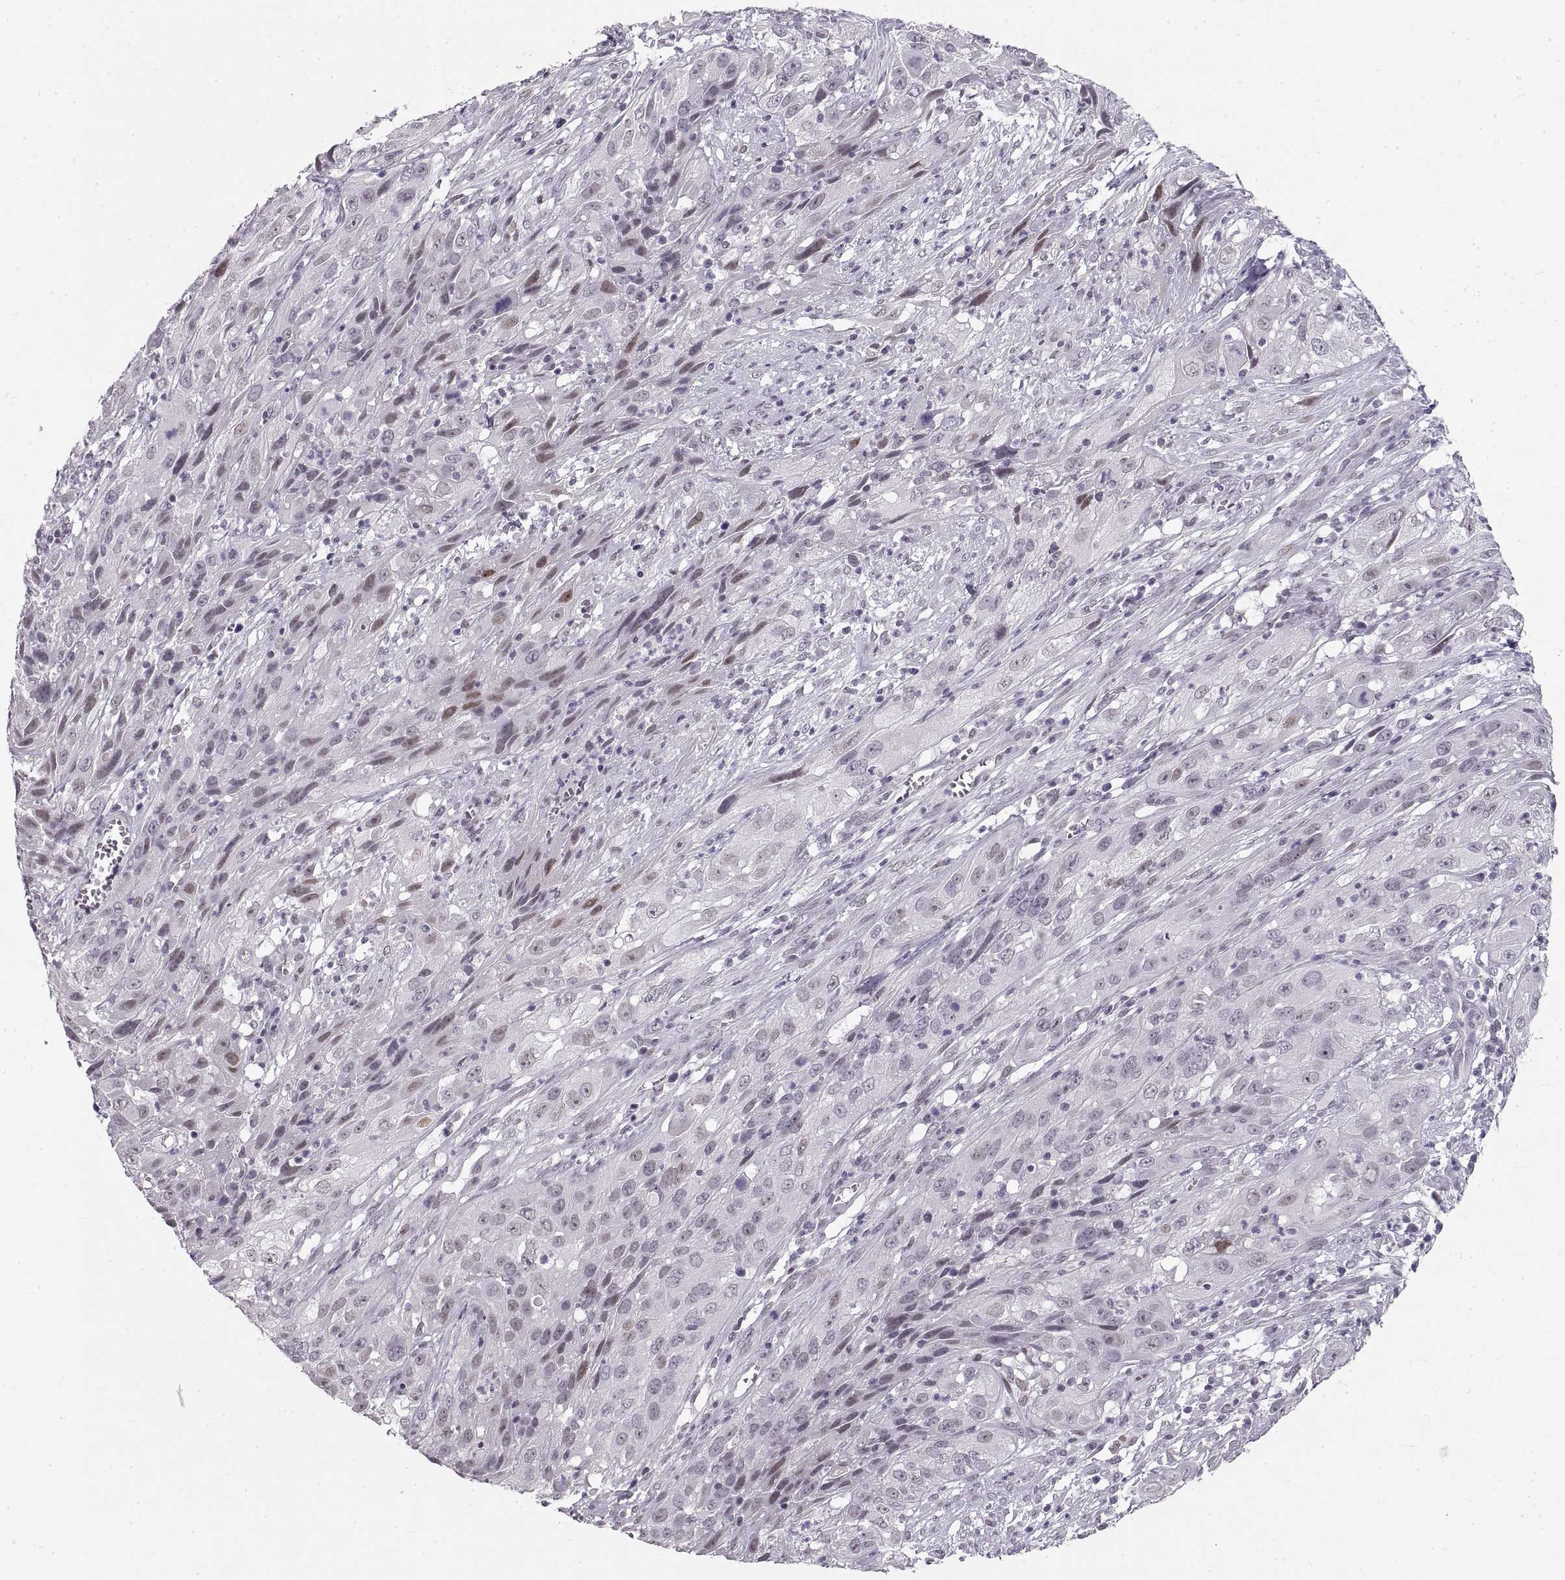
{"staining": {"intensity": "moderate", "quantity": "<25%", "location": "nuclear"}, "tissue": "cervical cancer", "cell_type": "Tumor cells", "image_type": "cancer", "snomed": [{"axis": "morphology", "description": "Squamous cell carcinoma, NOS"}, {"axis": "topography", "description": "Cervix"}], "caption": "High-magnification brightfield microscopy of squamous cell carcinoma (cervical) stained with DAB (3,3'-diaminobenzidine) (brown) and counterstained with hematoxylin (blue). tumor cells exhibit moderate nuclear expression is seen in about<25% of cells.", "gene": "NANOS3", "patient": {"sex": "female", "age": 32}}